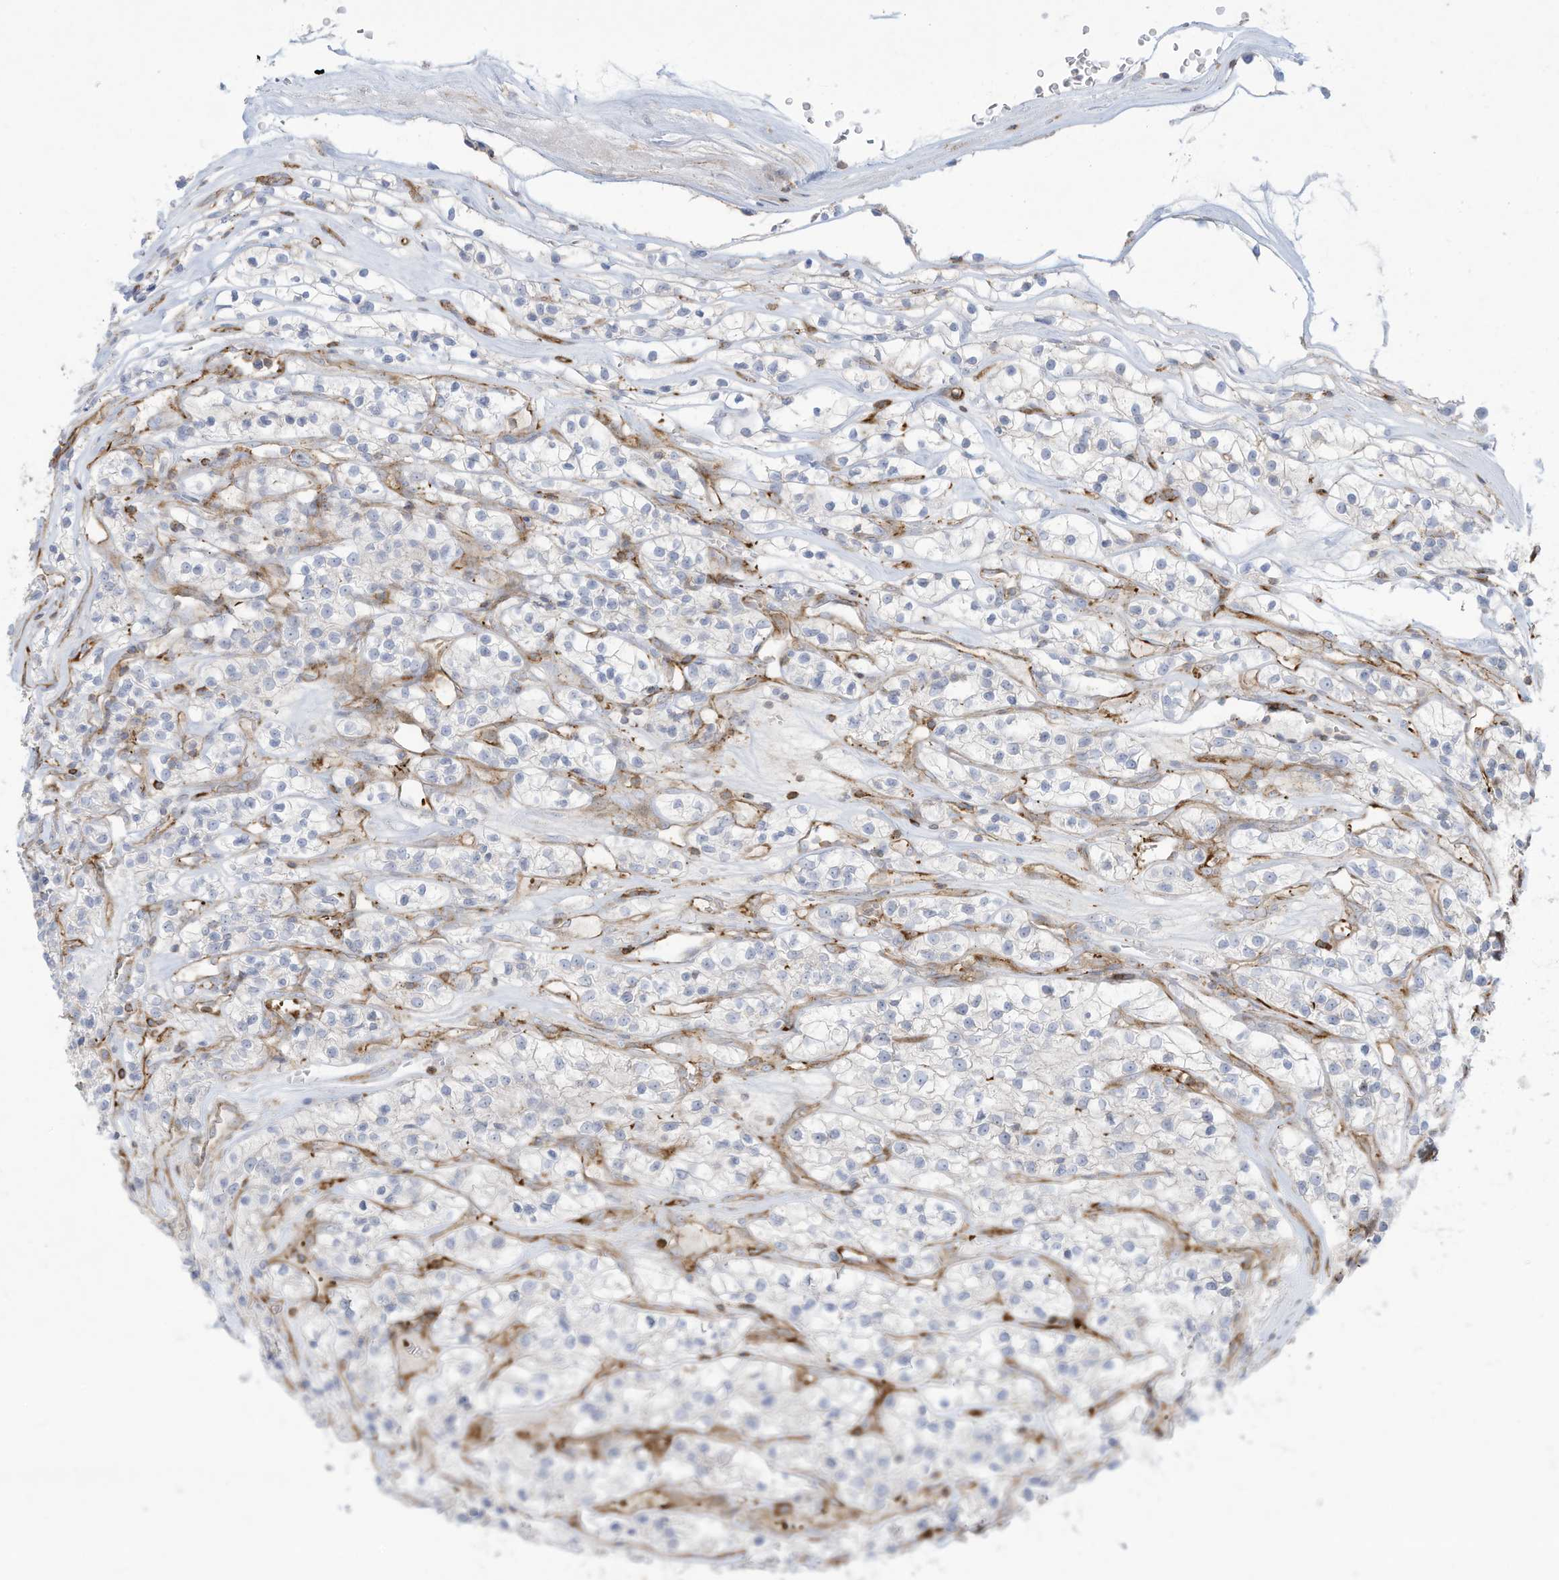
{"staining": {"intensity": "negative", "quantity": "none", "location": "none"}, "tissue": "renal cancer", "cell_type": "Tumor cells", "image_type": "cancer", "snomed": [{"axis": "morphology", "description": "Adenocarcinoma, NOS"}, {"axis": "topography", "description": "Kidney"}], "caption": "Renal cancer stained for a protein using IHC displays no staining tumor cells.", "gene": "THNSL2", "patient": {"sex": "female", "age": 57}}